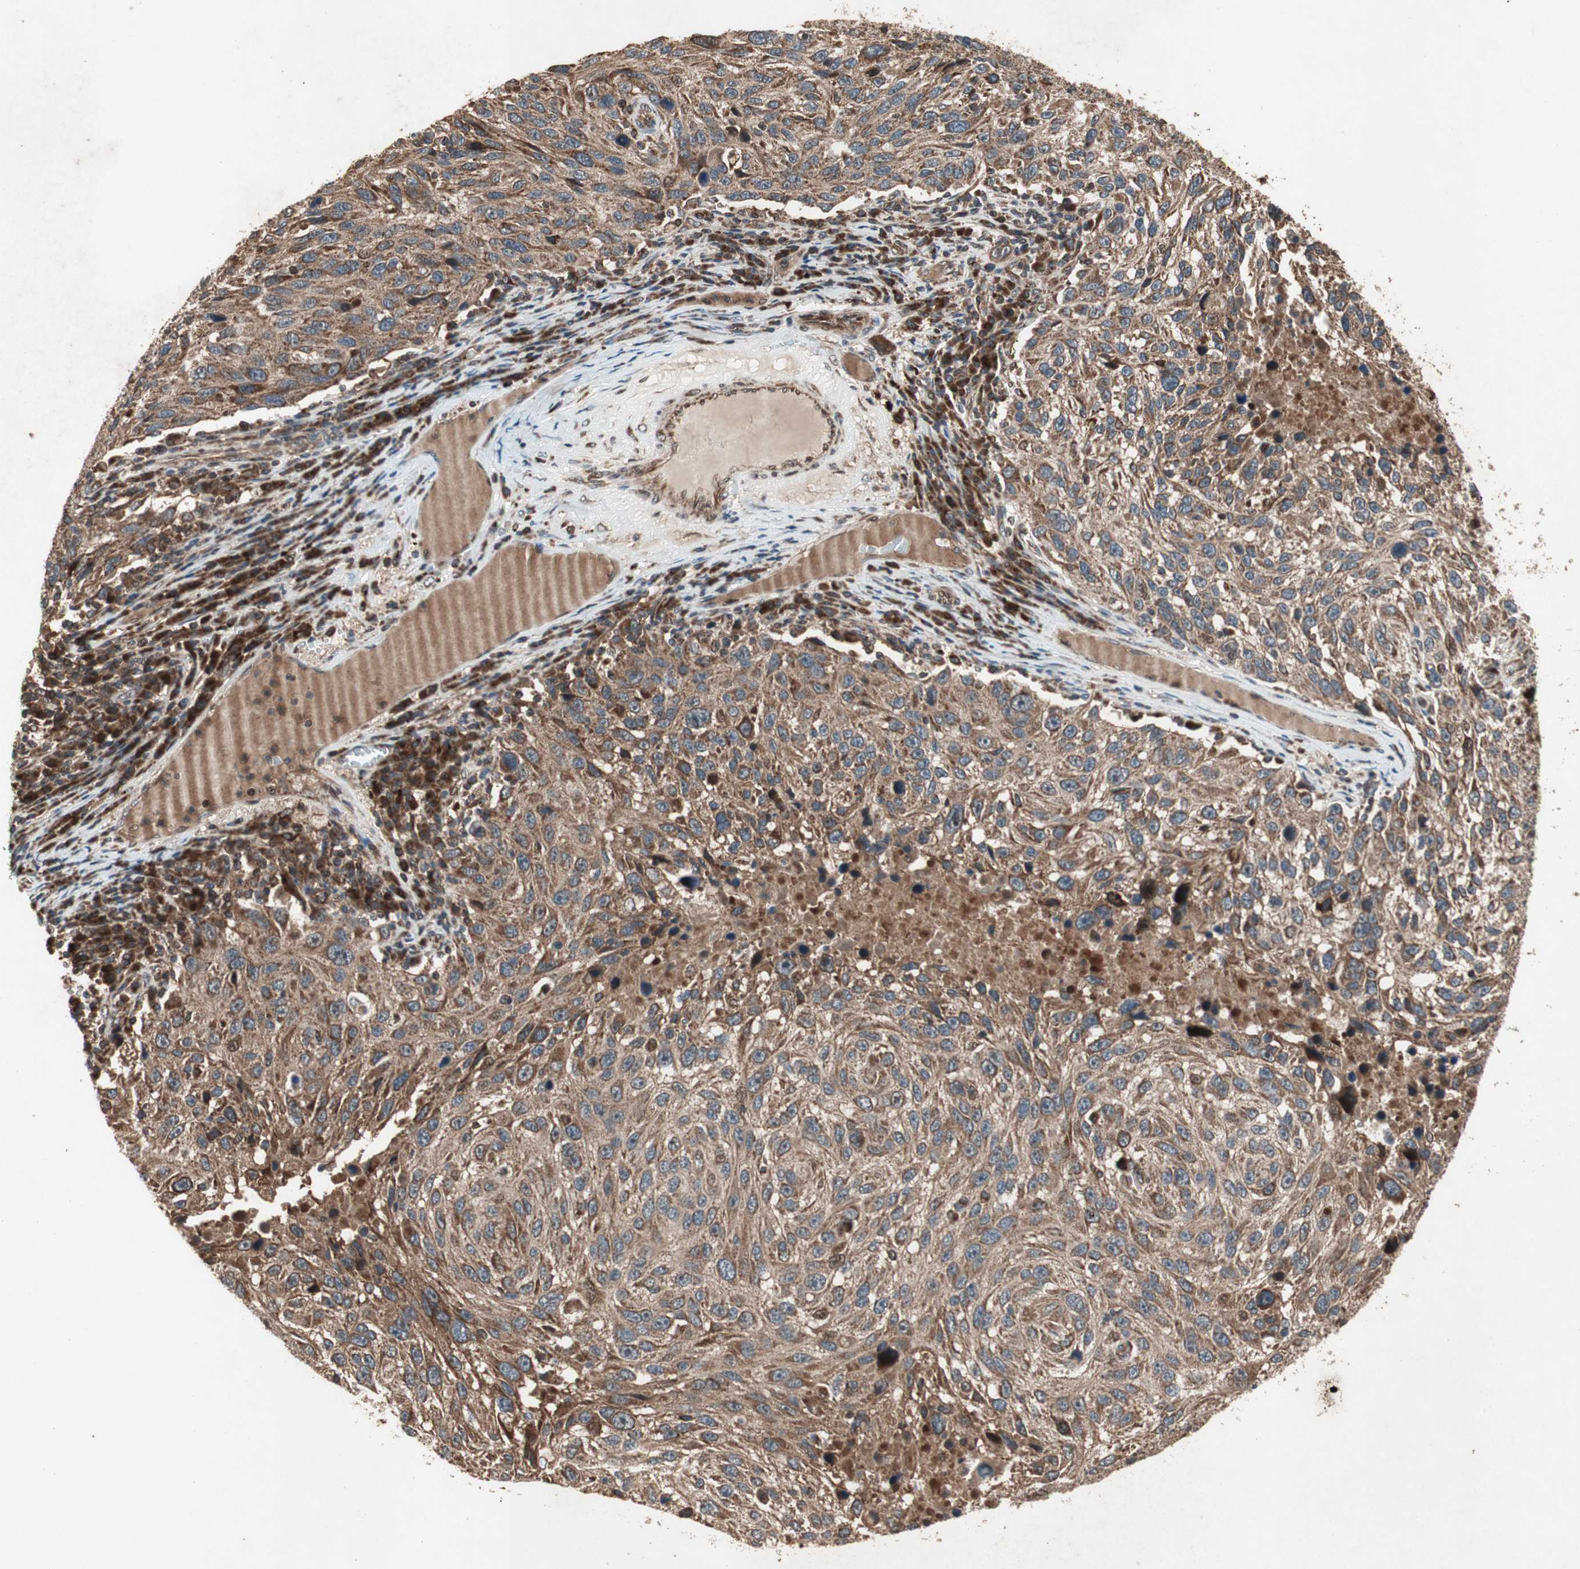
{"staining": {"intensity": "moderate", "quantity": ">75%", "location": "cytoplasmic/membranous"}, "tissue": "melanoma", "cell_type": "Tumor cells", "image_type": "cancer", "snomed": [{"axis": "morphology", "description": "Malignant melanoma, NOS"}, {"axis": "topography", "description": "Skin"}], "caption": "Melanoma was stained to show a protein in brown. There is medium levels of moderate cytoplasmic/membranous staining in about >75% of tumor cells.", "gene": "RAB1A", "patient": {"sex": "male", "age": 53}}